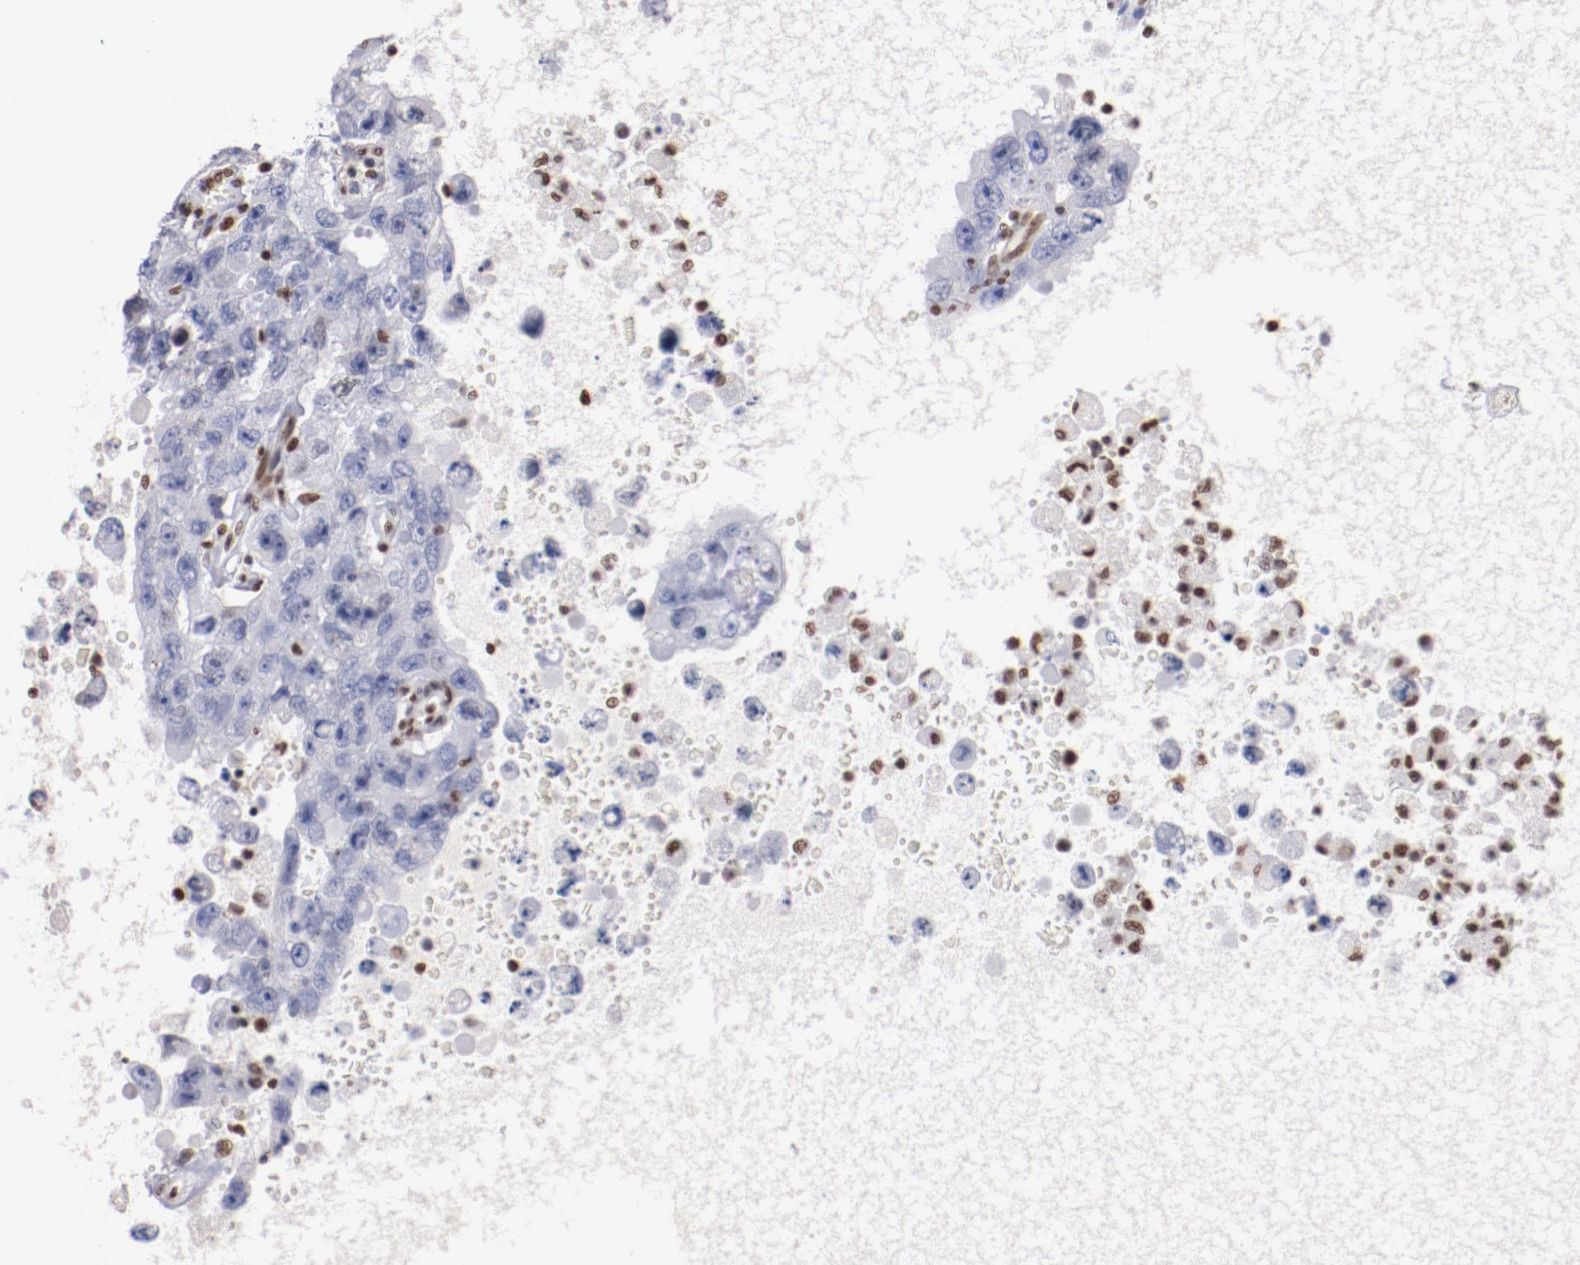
{"staining": {"intensity": "negative", "quantity": "none", "location": "none"}, "tissue": "testis cancer", "cell_type": "Tumor cells", "image_type": "cancer", "snomed": [{"axis": "morphology", "description": "Carcinoma, Embryonal, NOS"}, {"axis": "topography", "description": "Testis"}], "caption": "There is no significant staining in tumor cells of embryonal carcinoma (testis).", "gene": "IFI16", "patient": {"sex": "male", "age": 26}}